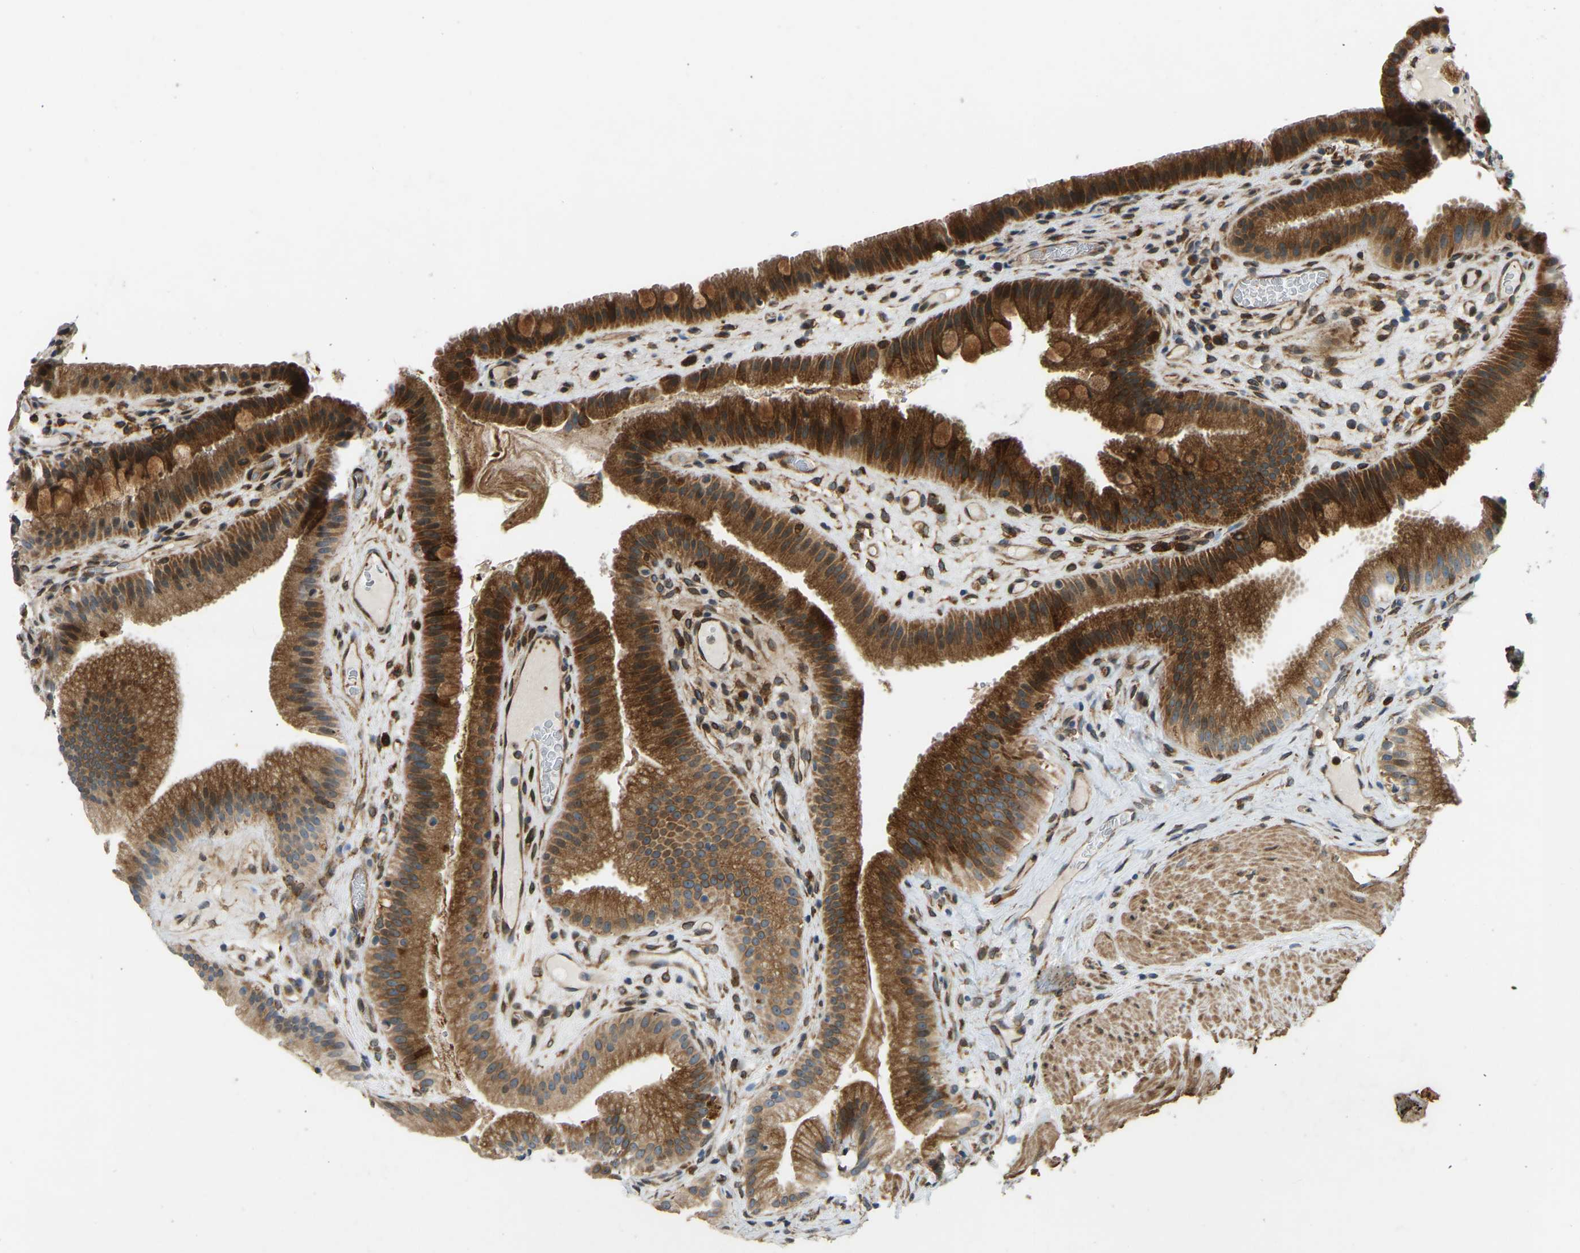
{"staining": {"intensity": "strong", "quantity": ">75%", "location": "cytoplasmic/membranous"}, "tissue": "gallbladder", "cell_type": "Glandular cells", "image_type": "normal", "snomed": [{"axis": "morphology", "description": "Normal tissue, NOS"}, {"axis": "topography", "description": "Gallbladder"}], "caption": "This is a micrograph of immunohistochemistry staining of normal gallbladder, which shows strong expression in the cytoplasmic/membranous of glandular cells.", "gene": "OS9", "patient": {"sex": "male", "age": 49}}